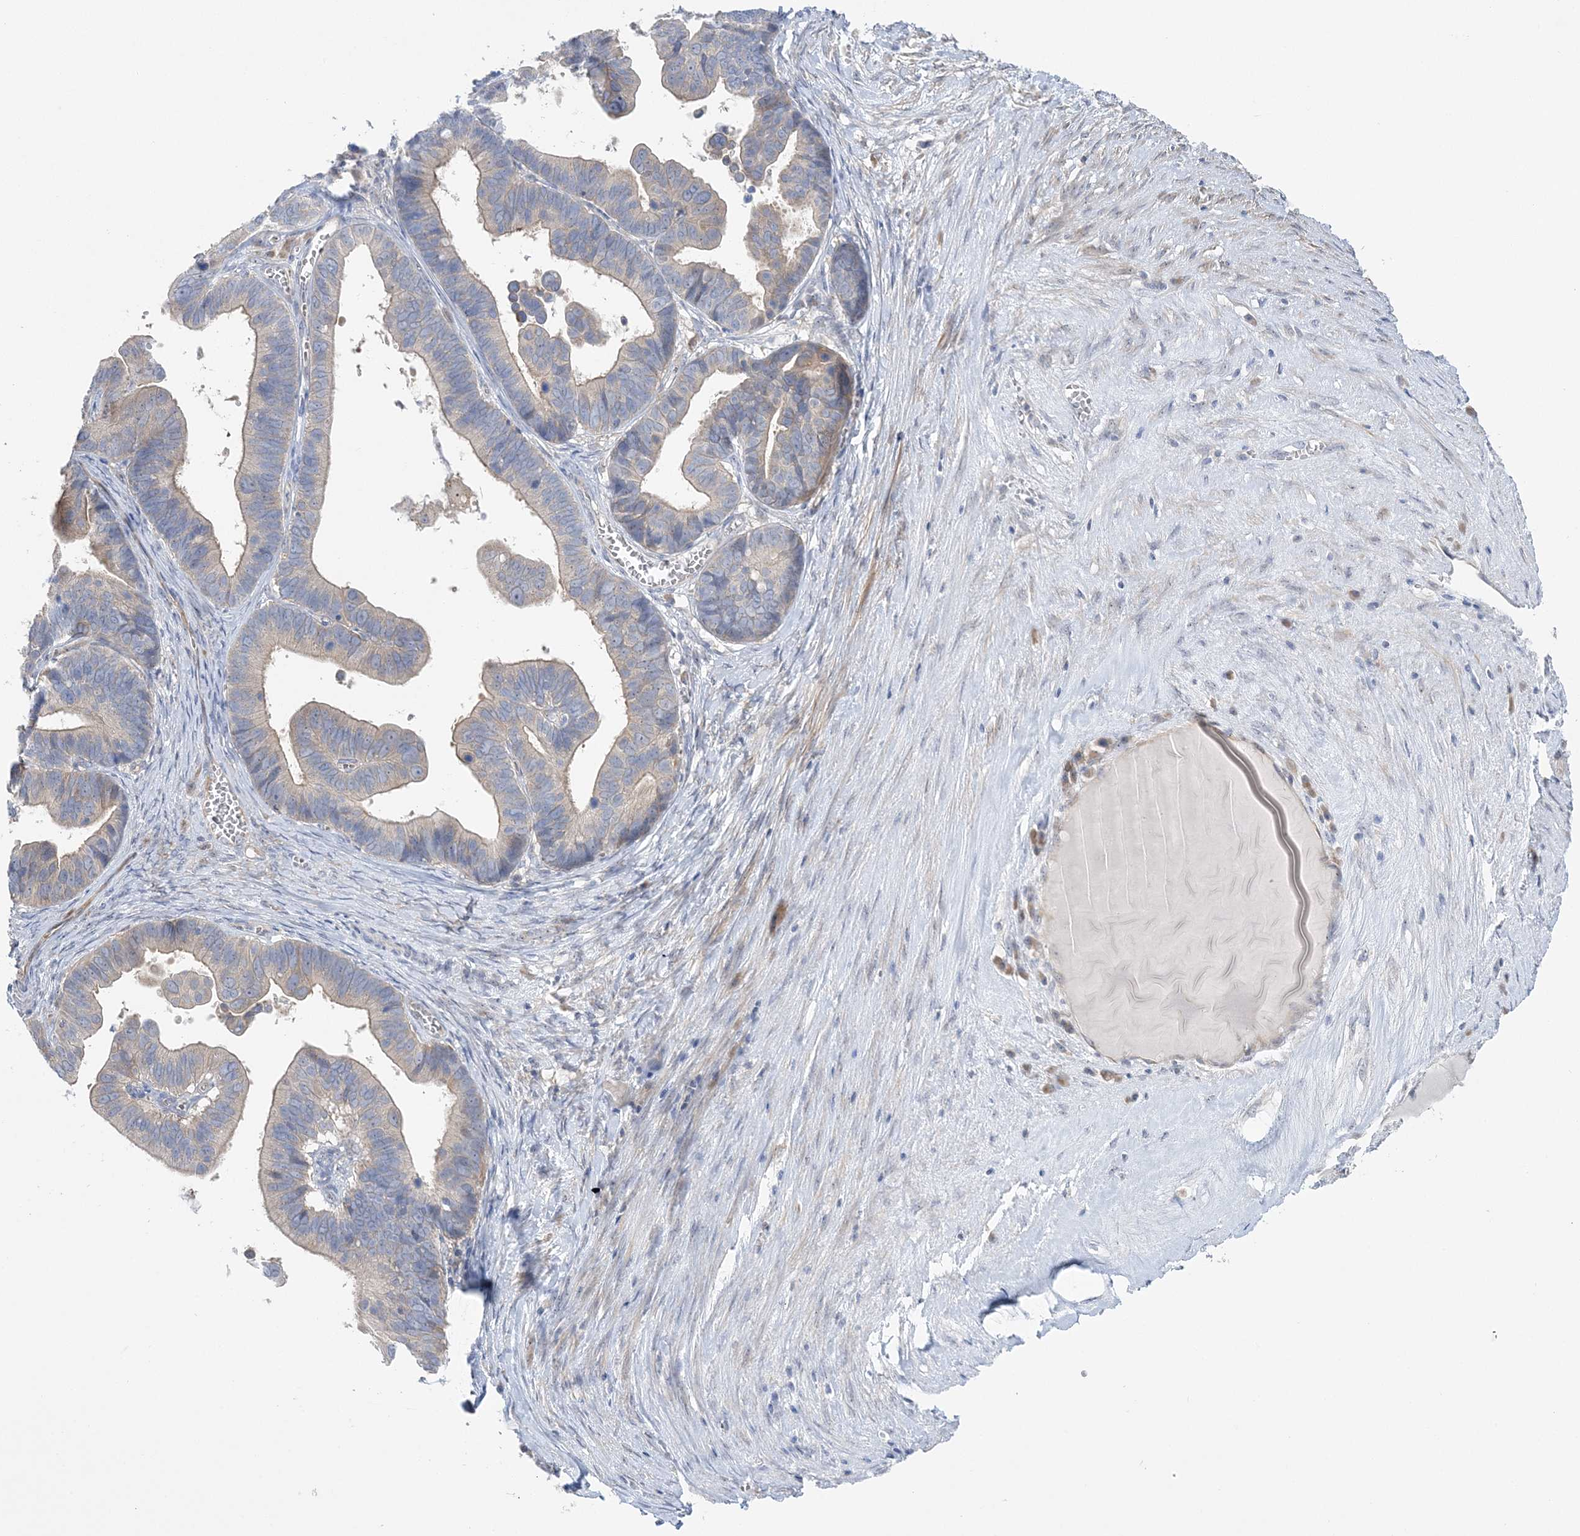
{"staining": {"intensity": "moderate", "quantity": "25%-75%", "location": "cytoplasmic/membranous"}, "tissue": "ovarian cancer", "cell_type": "Tumor cells", "image_type": "cancer", "snomed": [{"axis": "morphology", "description": "Cystadenocarcinoma, serous, NOS"}, {"axis": "topography", "description": "Ovary"}], "caption": "Immunohistochemical staining of human ovarian serous cystadenocarcinoma demonstrates medium levels of moderate cytoplasmic/membranous protein expression in approximately 25%-75% of tumor cells.", "gene": "MMADHC", "patient": {"sex": "female", "age": 56}}